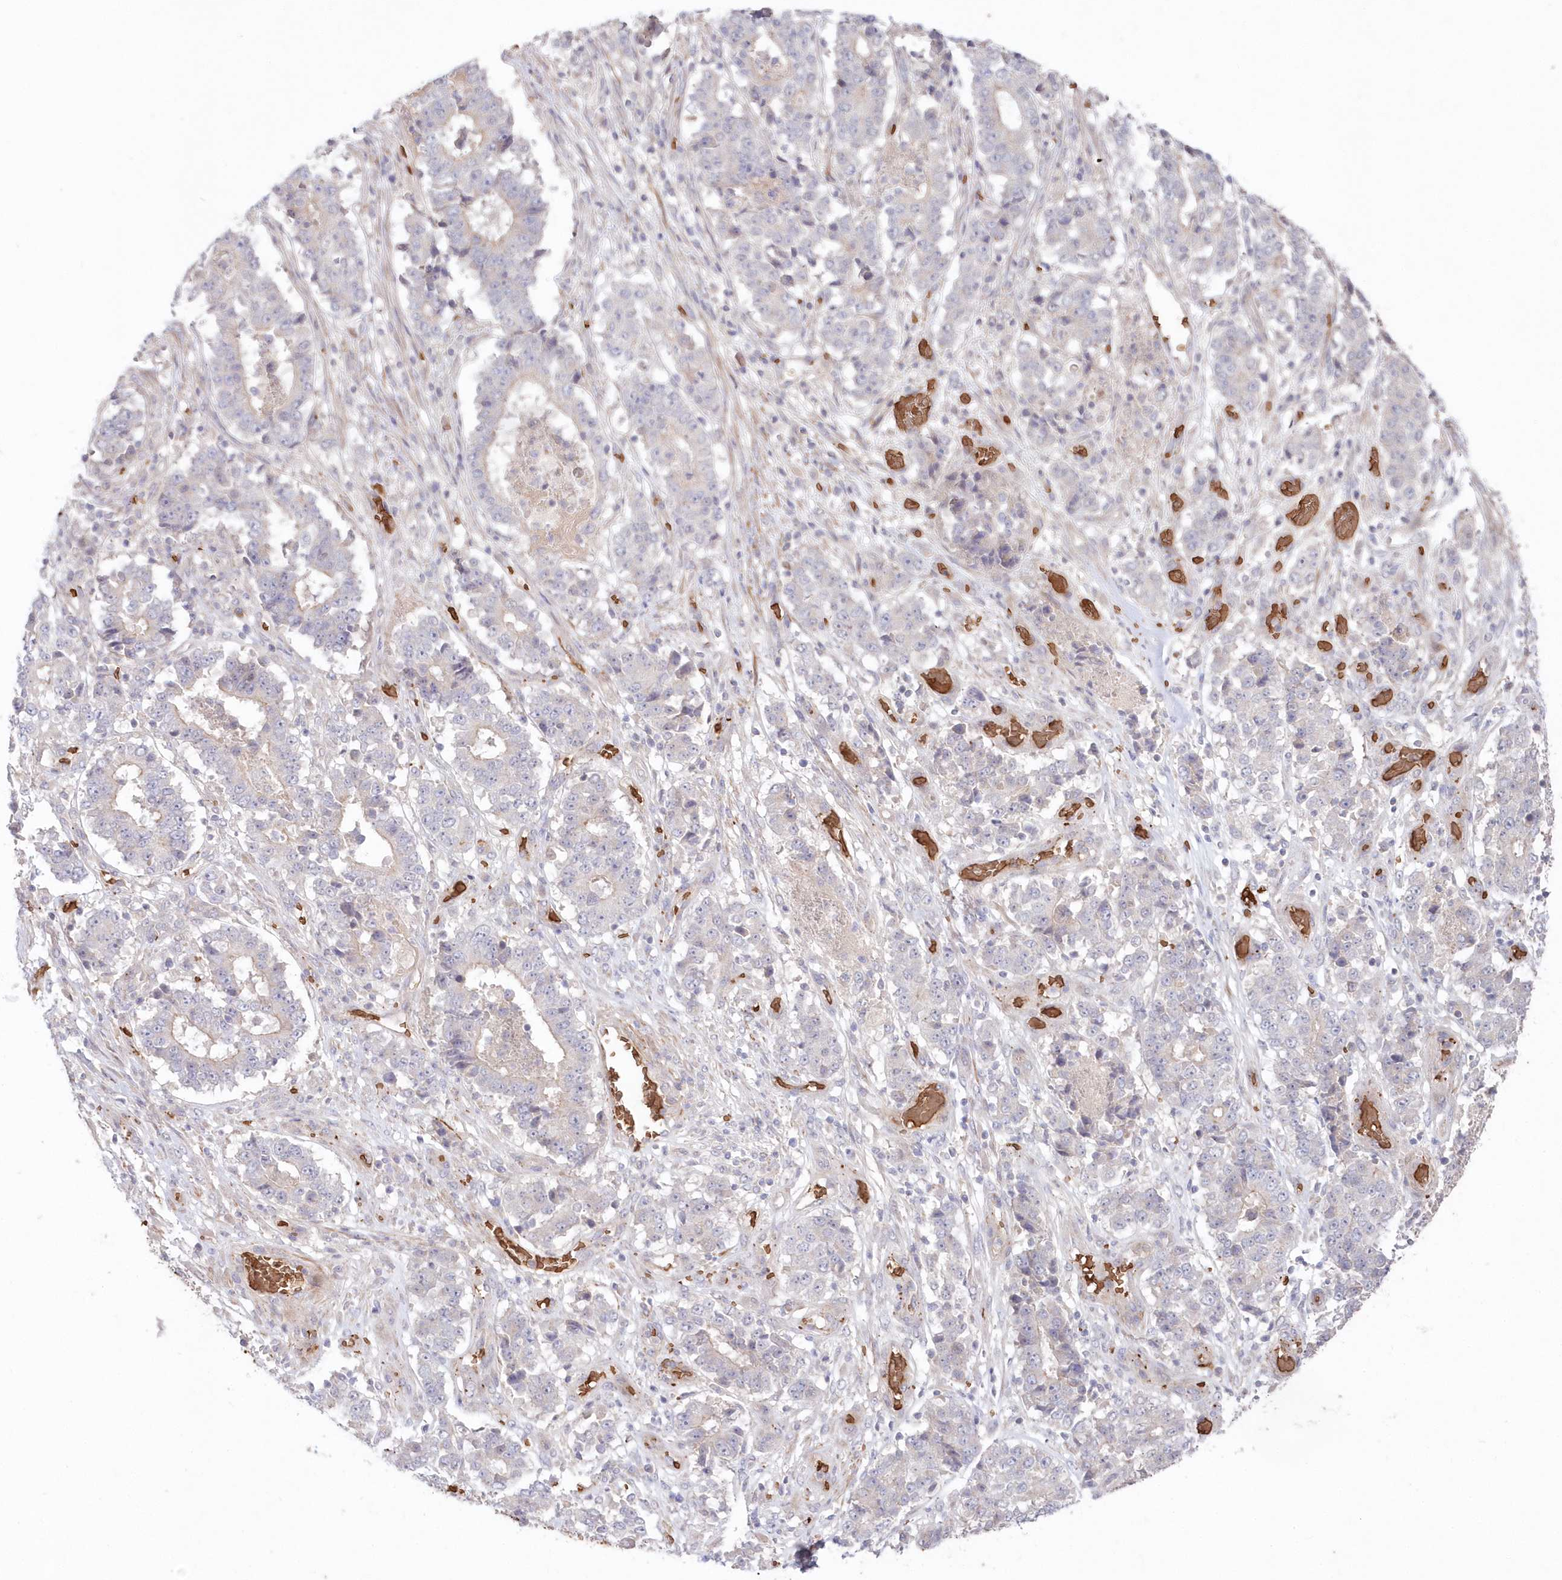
{"staining": {"intensity": "negative", "quantity": "none", "location": "none"}, "tissue": "stomach cancer", "cell_type": "Tumor cells", "image_type": "cancer", "snomed": [{"axis": "morphology", "description": "Adenocarcinoma, NOS"}, {"axis": "topography", "description": "Stomach"}], "caption": "Tumor cells are negative for protein expression in human stomach cancer.", "gene": "SERINC1", "patient": {"sex": "male", "age": 59}}